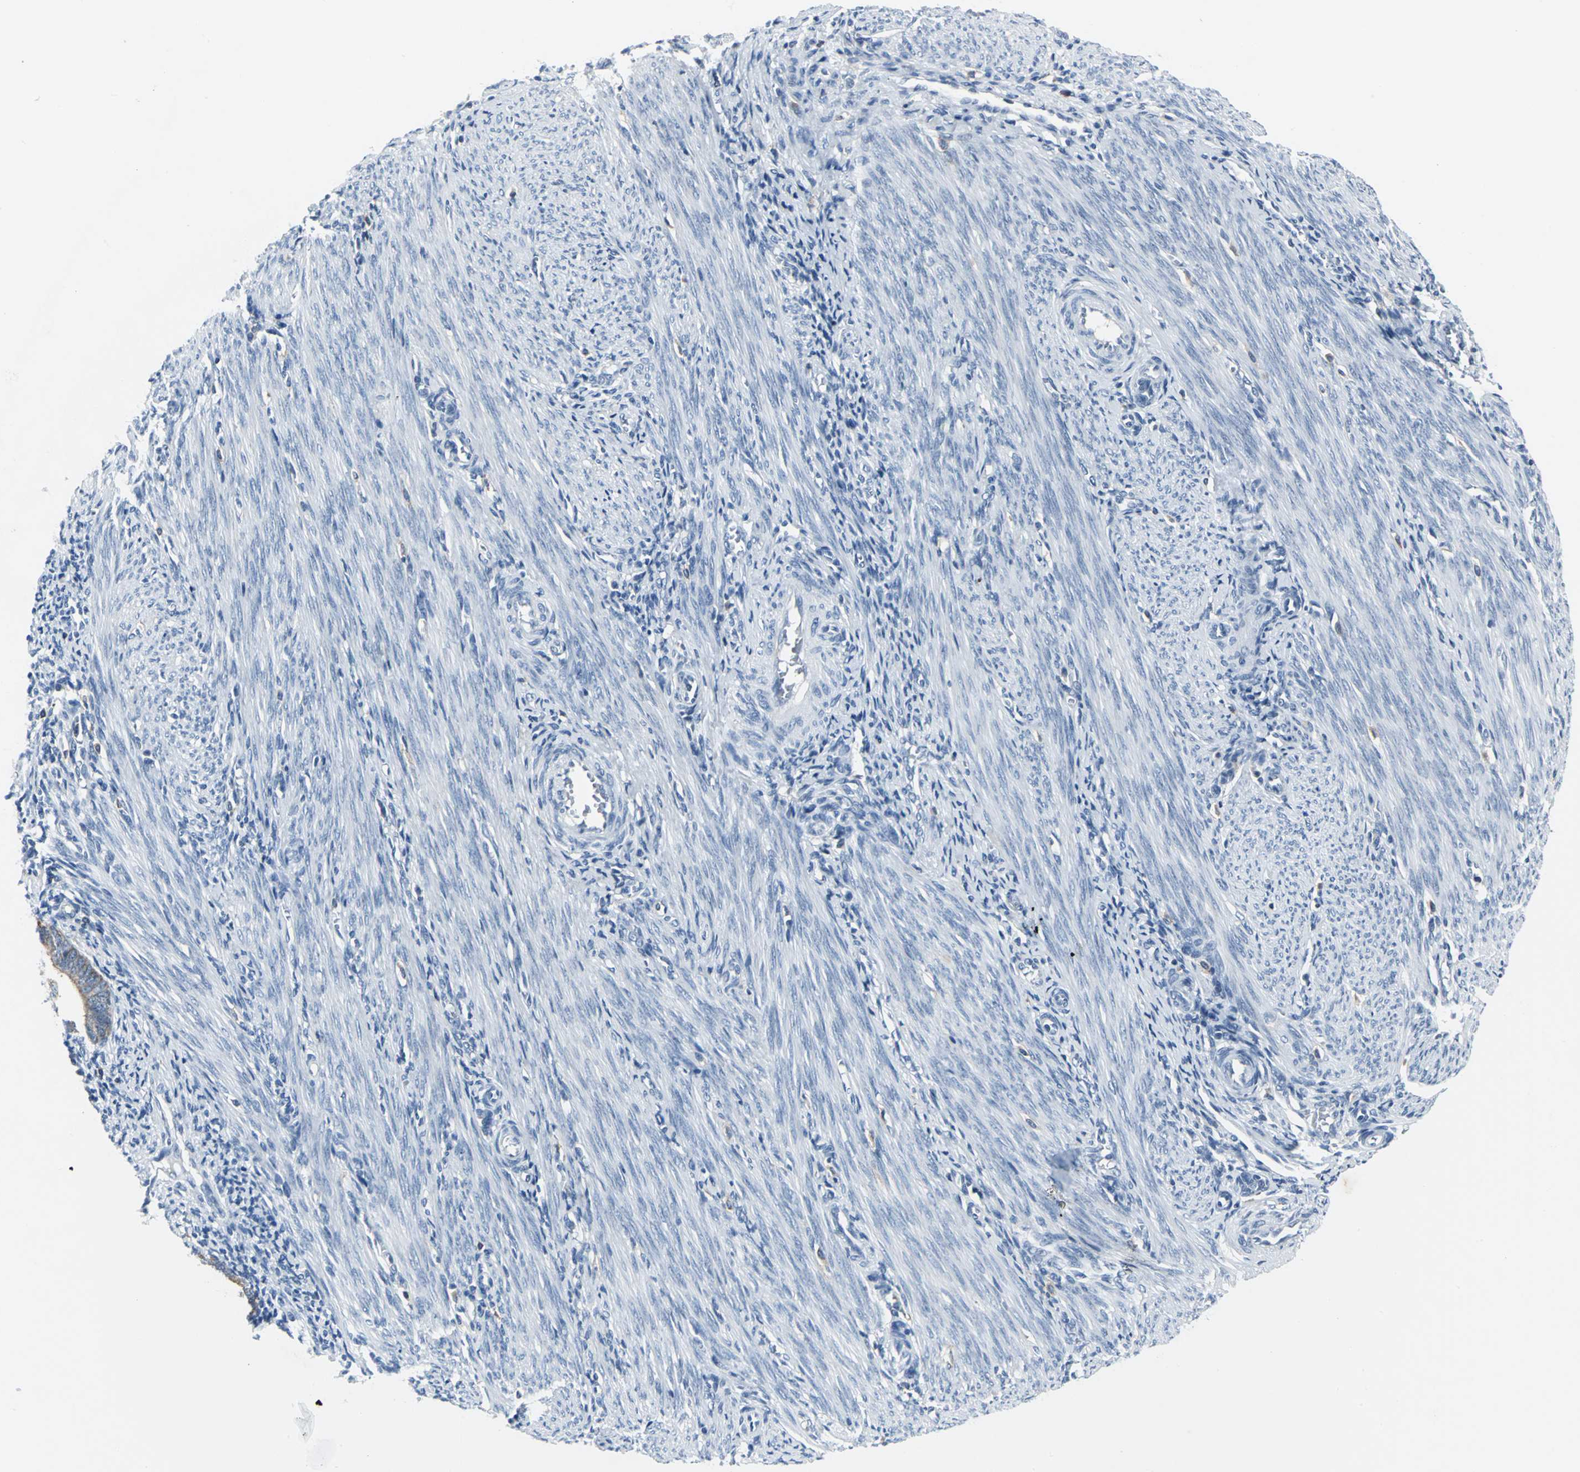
{"staining": {"intensity": "weak", "quantity": "<25%", "location": "cytoplasmic/membranous"}, "tissue": "endometrium", "cell_type": "Cells in endometrial stroma", "image_type": "normal", "snomed": [{"axis": "morphology", "description": "Normal tissue, NOS"}, {"axis": "topography", "description": "Uterus"}, {"axis": "topography", "description": "Endometrium"}], "caption": "A micrograph of endometrium stained for a protein reveals no brown staining in cells in endometrial stroma.", "gene": "IQGAP2", "patient": {"sex": "female", "age": 33}}